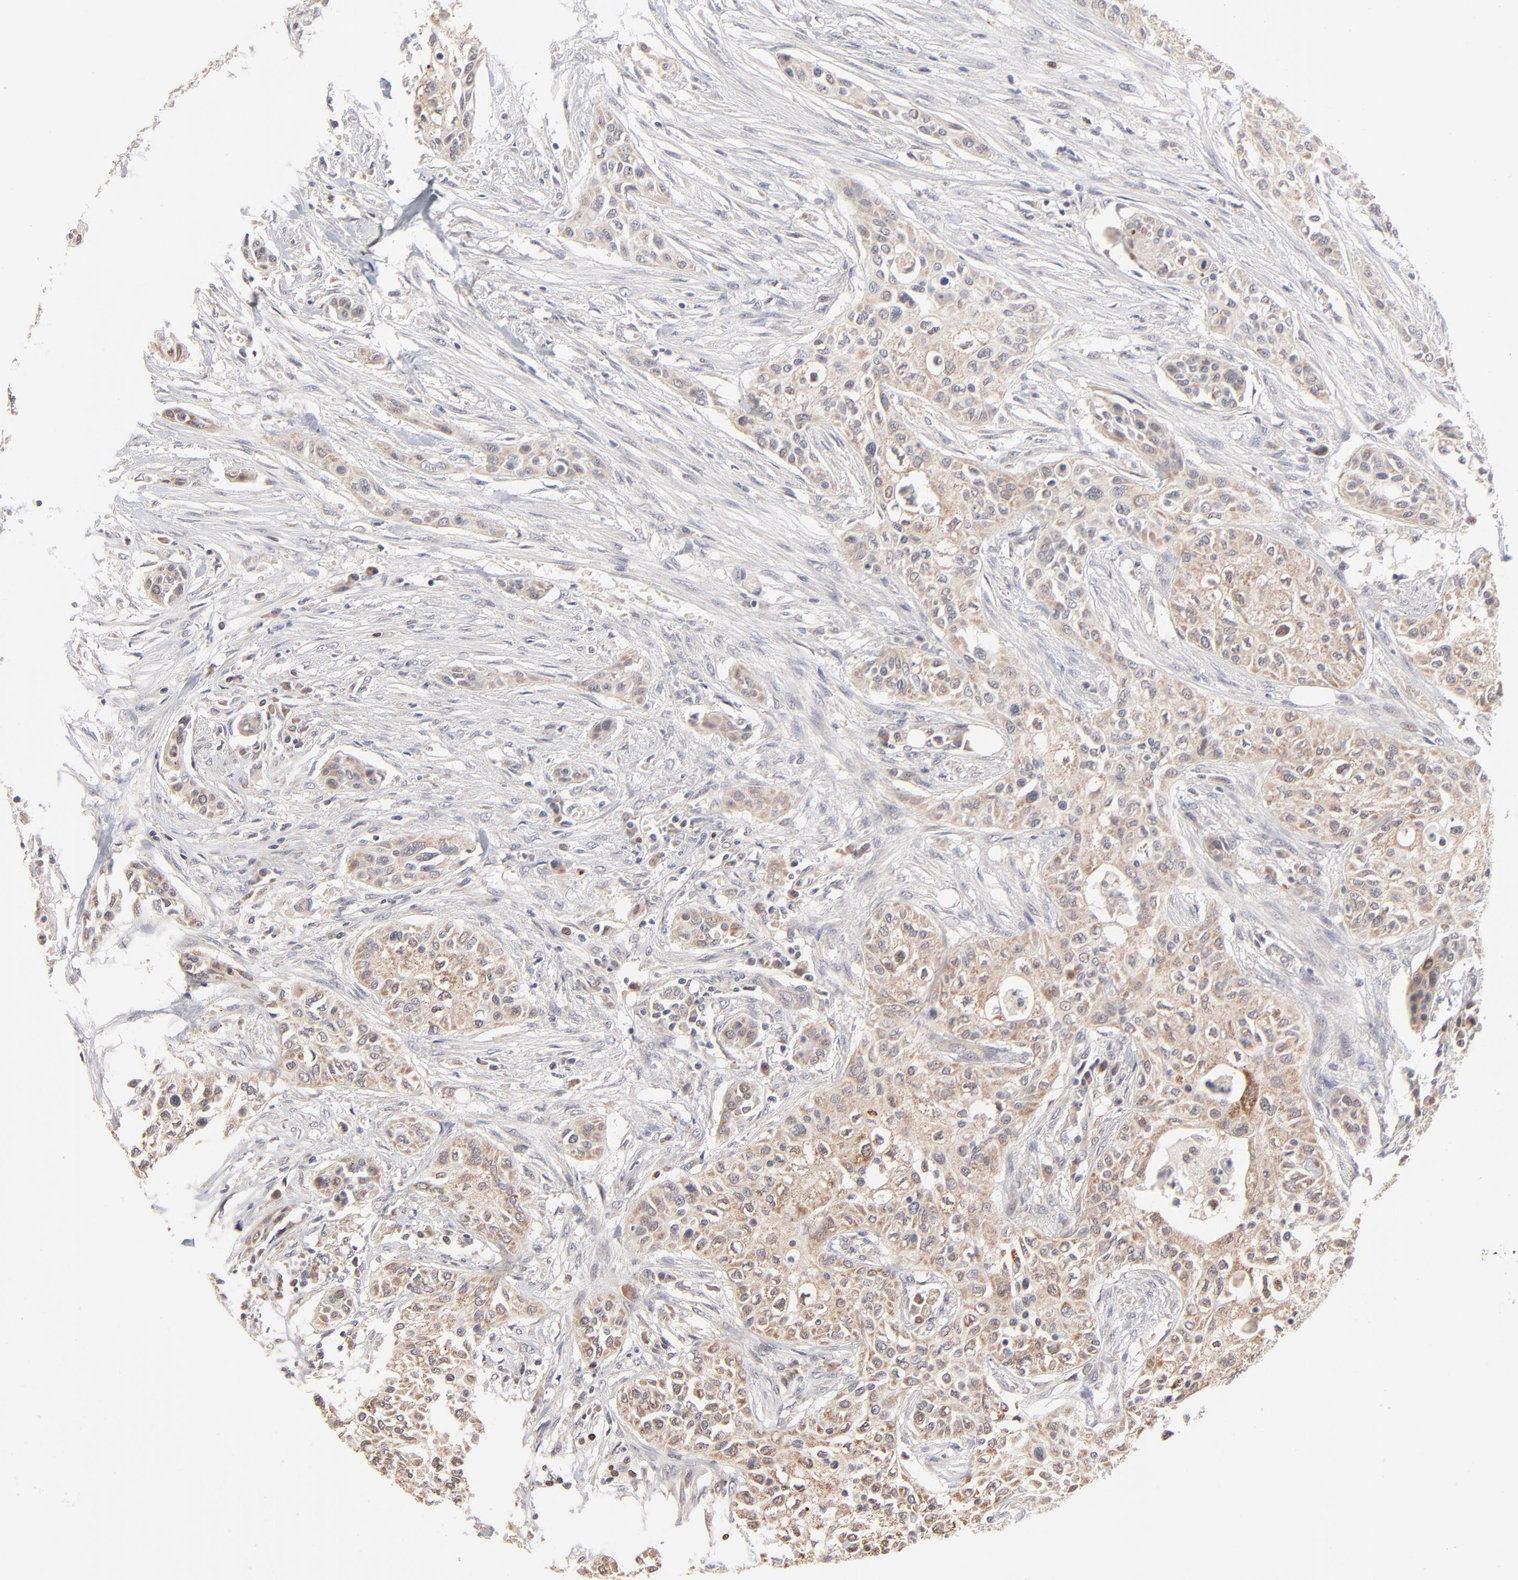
{"staining": {"intensity": "moderate", "quantity": "25%-75%", "location": "cytoplasmic/membranous"}, "tissue": "urothelial cancer", "cell_type": "Tumor cells", "image_type": "cancer", "snomed": [{"axis": "morphology", "description": "Urothelial carcinoma, High grade"}, {"axis": "topography", "description": "Urinary bladder"}], "caption": "Moderate cytoplasmic/membranous staining is present in approximately 25%-75% of tumor cells in high-grade urothelial carcinoma.", "gene": "MSL2", "patient": {"sex": "male", "age": 74}}